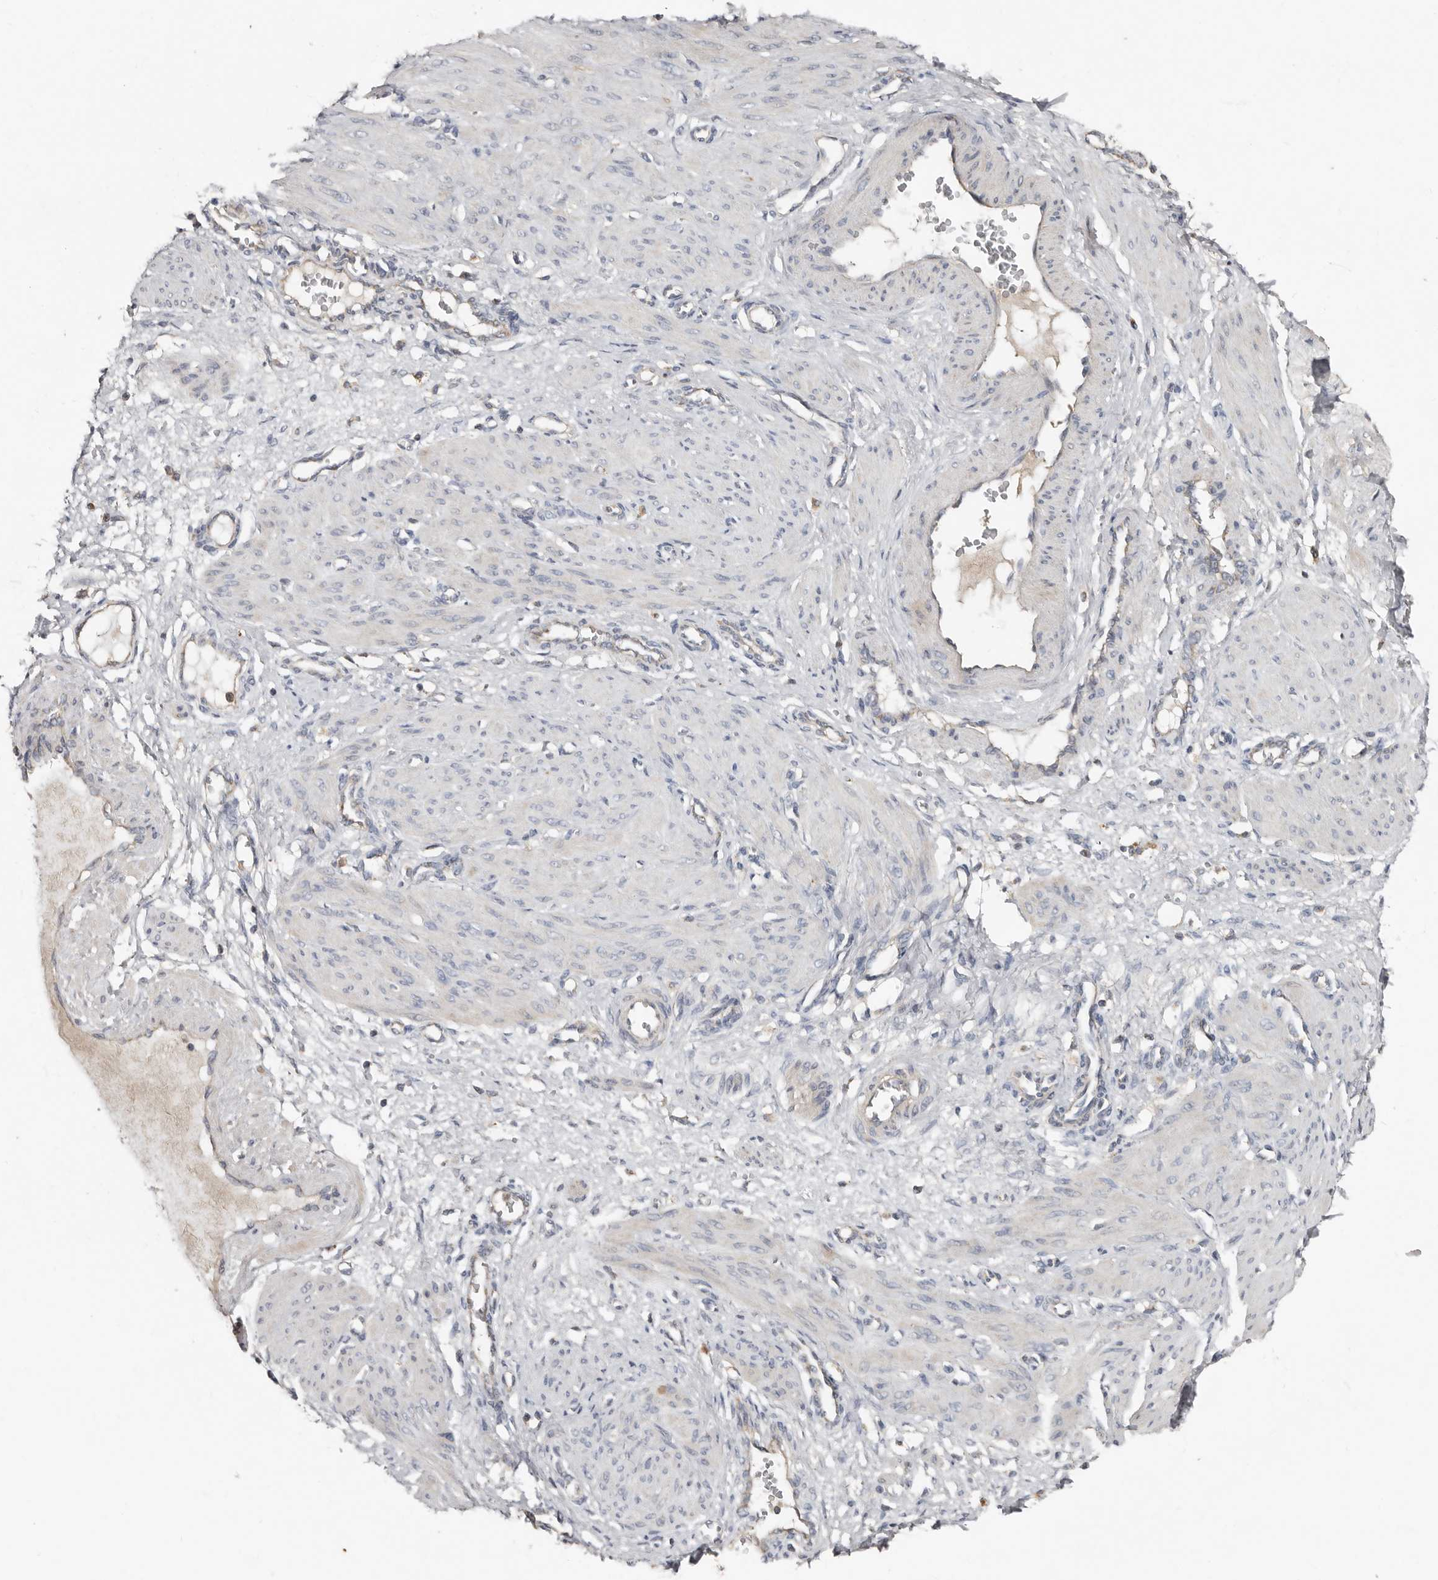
{"staining": {"intensity": "negative", "quantity": "none", "location": "none"}, "tissue": "smooth muscle", "cell_type": "Smooth muscle cells", "image_type": "normal", "snomed": [{"axis": "morphology", "description": "Normal tissue, NOS"}, {"axis": "topography", "description": "Endometrium"}], "caption": "IHC photomicrograph of normal smooth muscle: human smooth muscle stained with DAB reveals no significant protein staining in smooth muscle cells.", "gene": "KIF26B", "patient": {"sex": "female", "age": 33}}